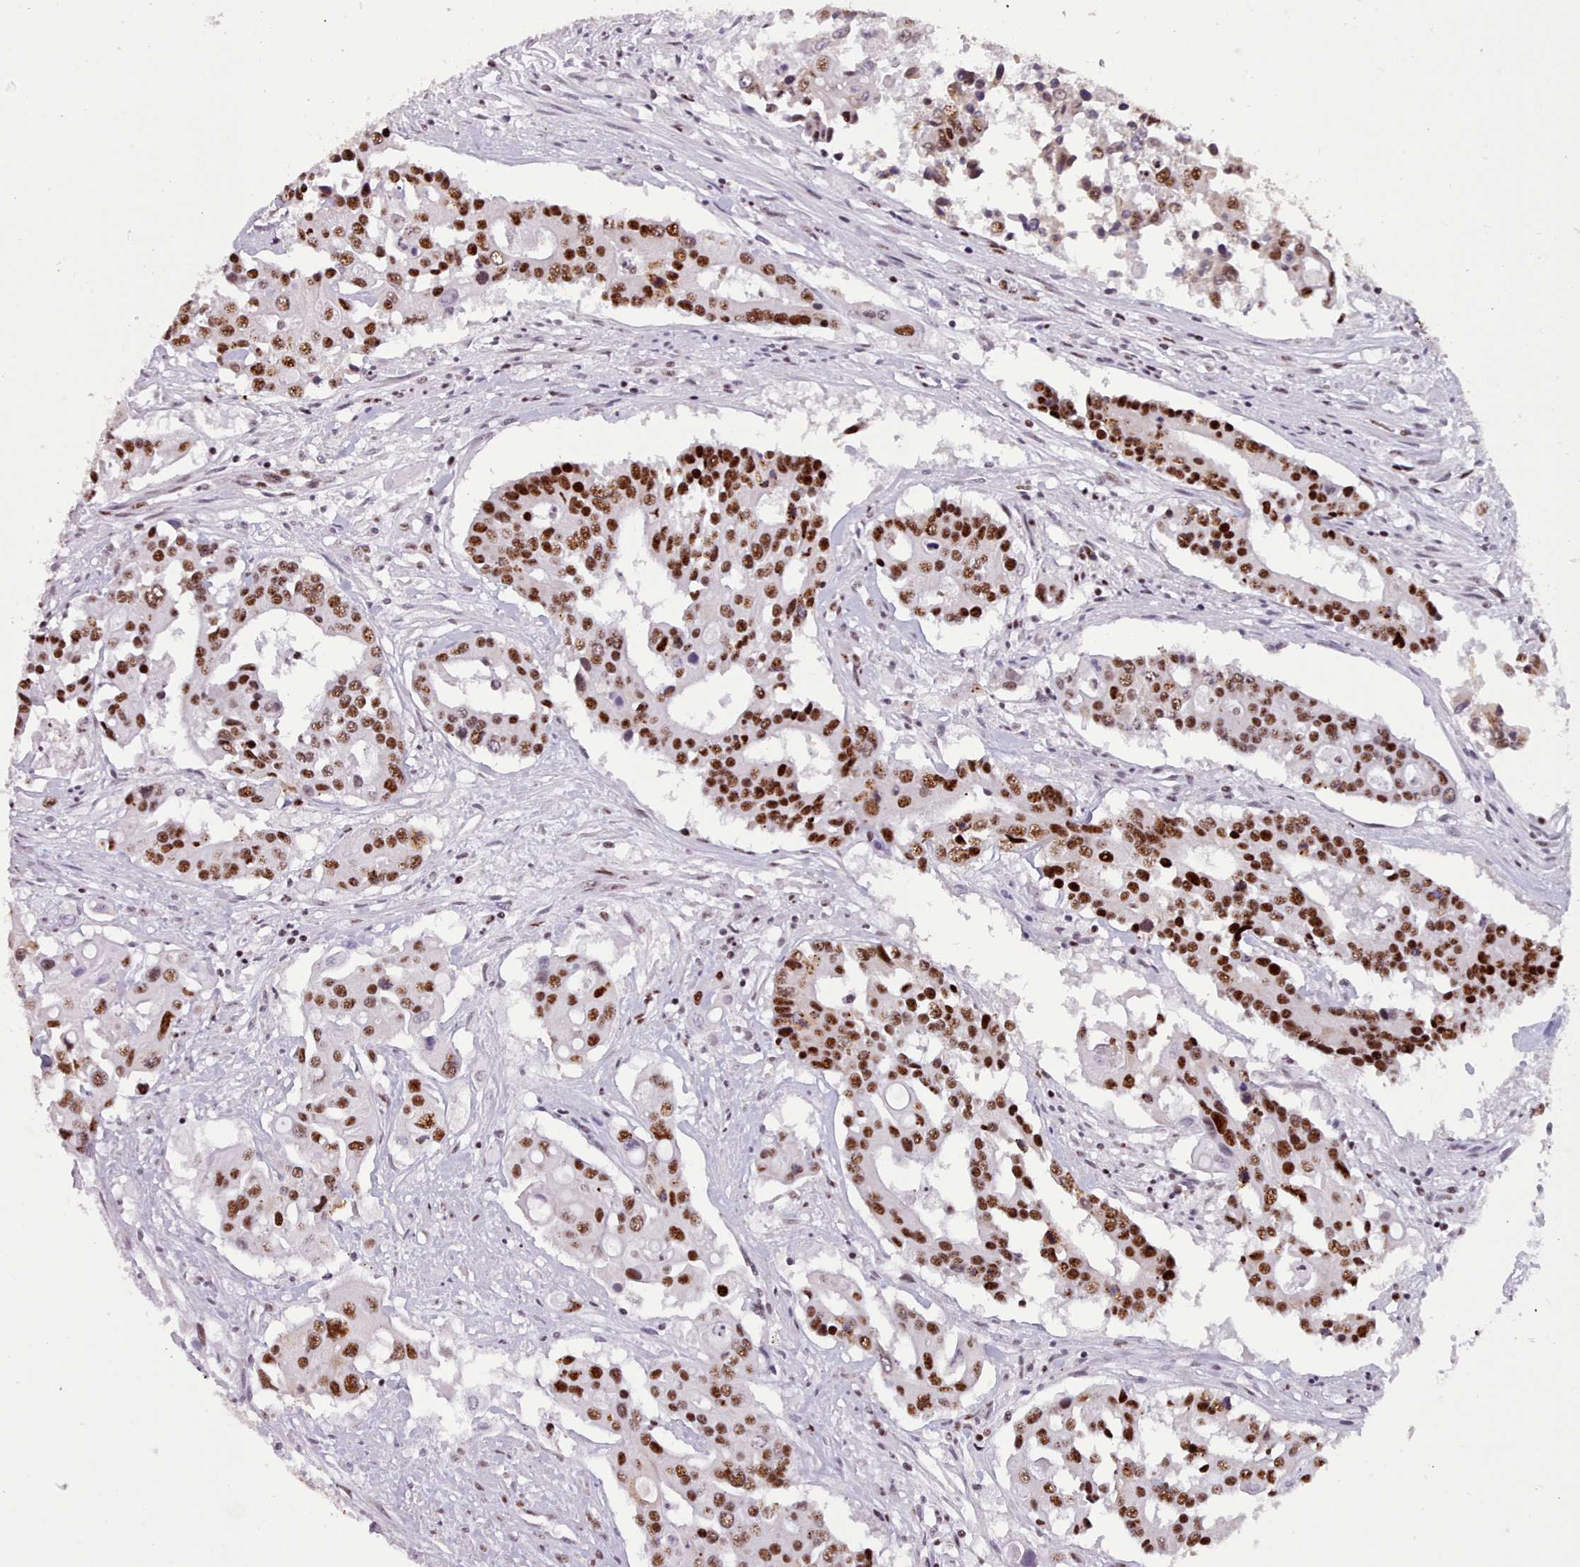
{"staining": {"intensity": "strong", "quantity": ">75%", "location": "nuclear"}, "tissue": "colorectal cancer", "cell_type": "Tumor cells", "image_type": "cancer", "snomed": [{"axis": "morphology", "description": "Adenocarcinoma, NOS"}, {"axis": "topography", "description": "Colon"}], "caption": "Protein staining by immunohistochemistry (IHC) exhibits strong nuclear positivity in approximately >75% of tumor cells in colorectal cancer.", "gene": "TMEM35B", "patient": {"sex": "male", "age": 77}}